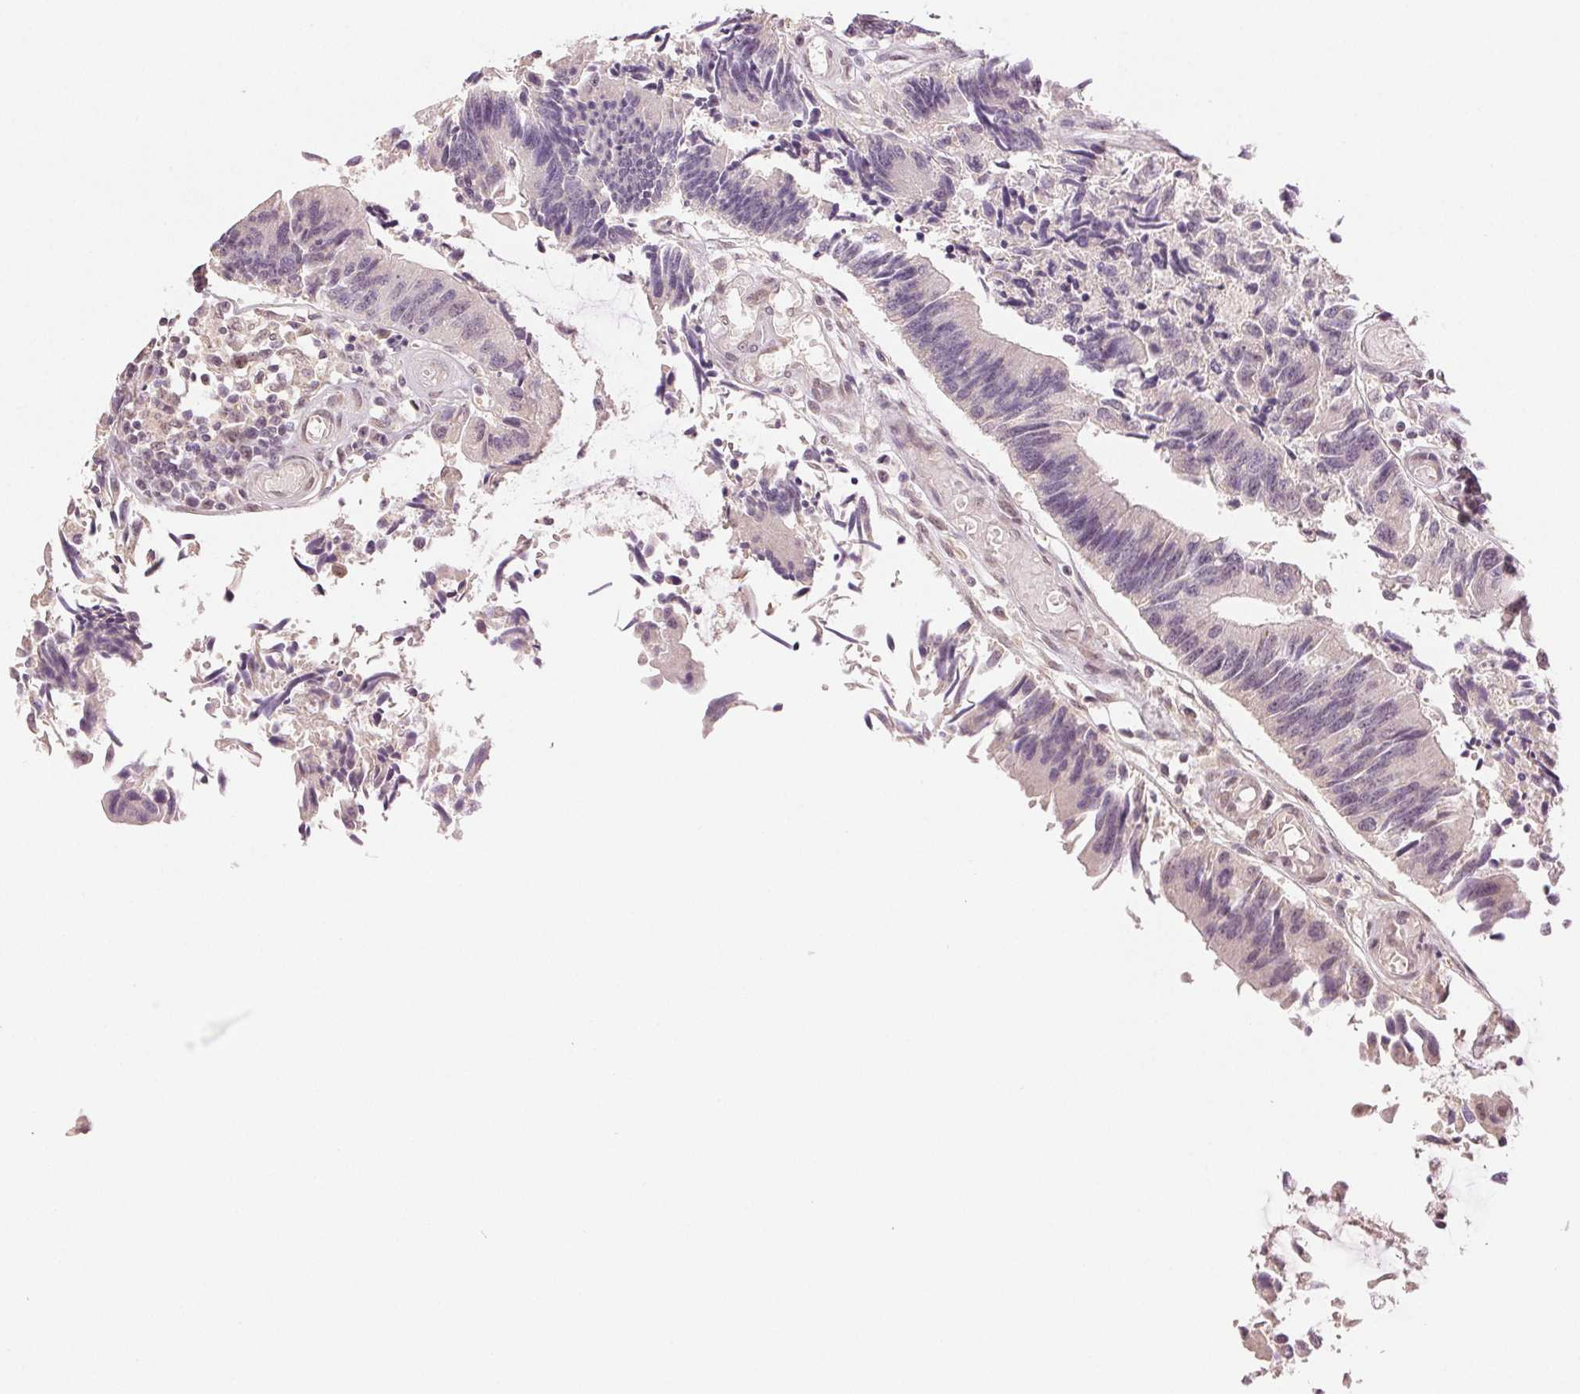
{"staining": {"intensity": "negative", "quantity": "none", "location": "none"}, "tissue": "colorectal cancer", "cell_type": "Tumor cells", "image_type": "cancer", "snomed": [{"axis": "morphology", "description": "Adenocarcinoma, NOS"}, {"axis": "topography", "description": "Colon"}], "caption": "IHC histopathology image of human adenocarcinoma (colorectal) stained for a protein (brown), which exhibits no expression in tumor cells.", "gene": "PLCB1", "patient": {"sex": "female", "age": 67}}